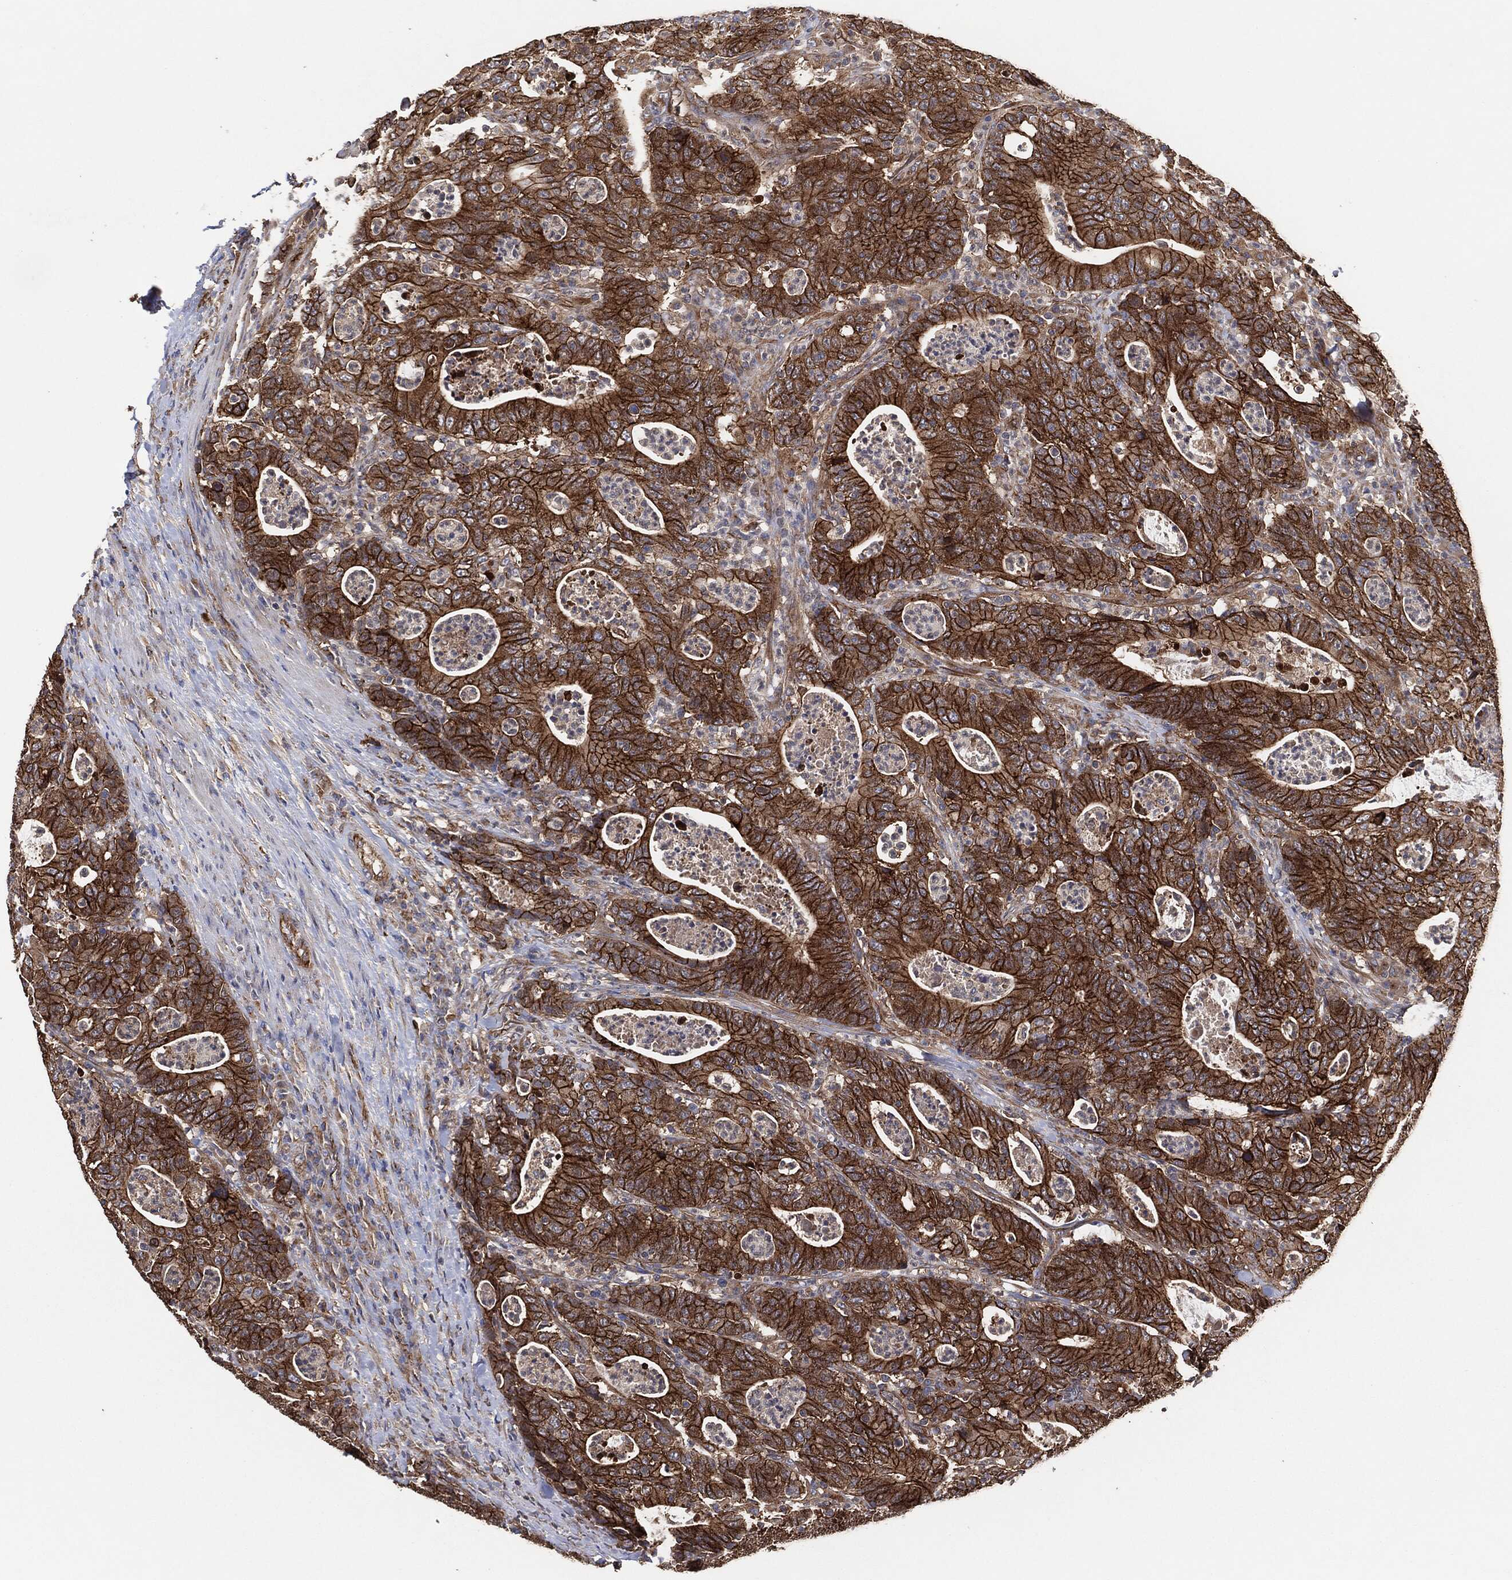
{"staining": {"intensity": "strong", "quantity": ">75%", "location": "cytoplasmic/membranous"}, "tissue": "colorectal cancer", "cell_type": "Tumor cells", "image_type": "cancer", "snomed": [{"axis": "morphology", "description": "Adenocarcinoma, NOS"}, {"axis": "topography", "description": "Colon"}], "caption": "Colorectal cancer stained with DAB (3,3'-diaminobenzidine) immunohistochemistry (IHC) reveals high levels of strong cytoplasmic/membranous staining in approximately >75% of tumor cells. The staining was performed using DAB, with brown indicating positive protein expression. Nuclei are stained blue with hematoxylin.", "gene": "CTNNA1", "patient": {"sex": "male", "age": 70}}